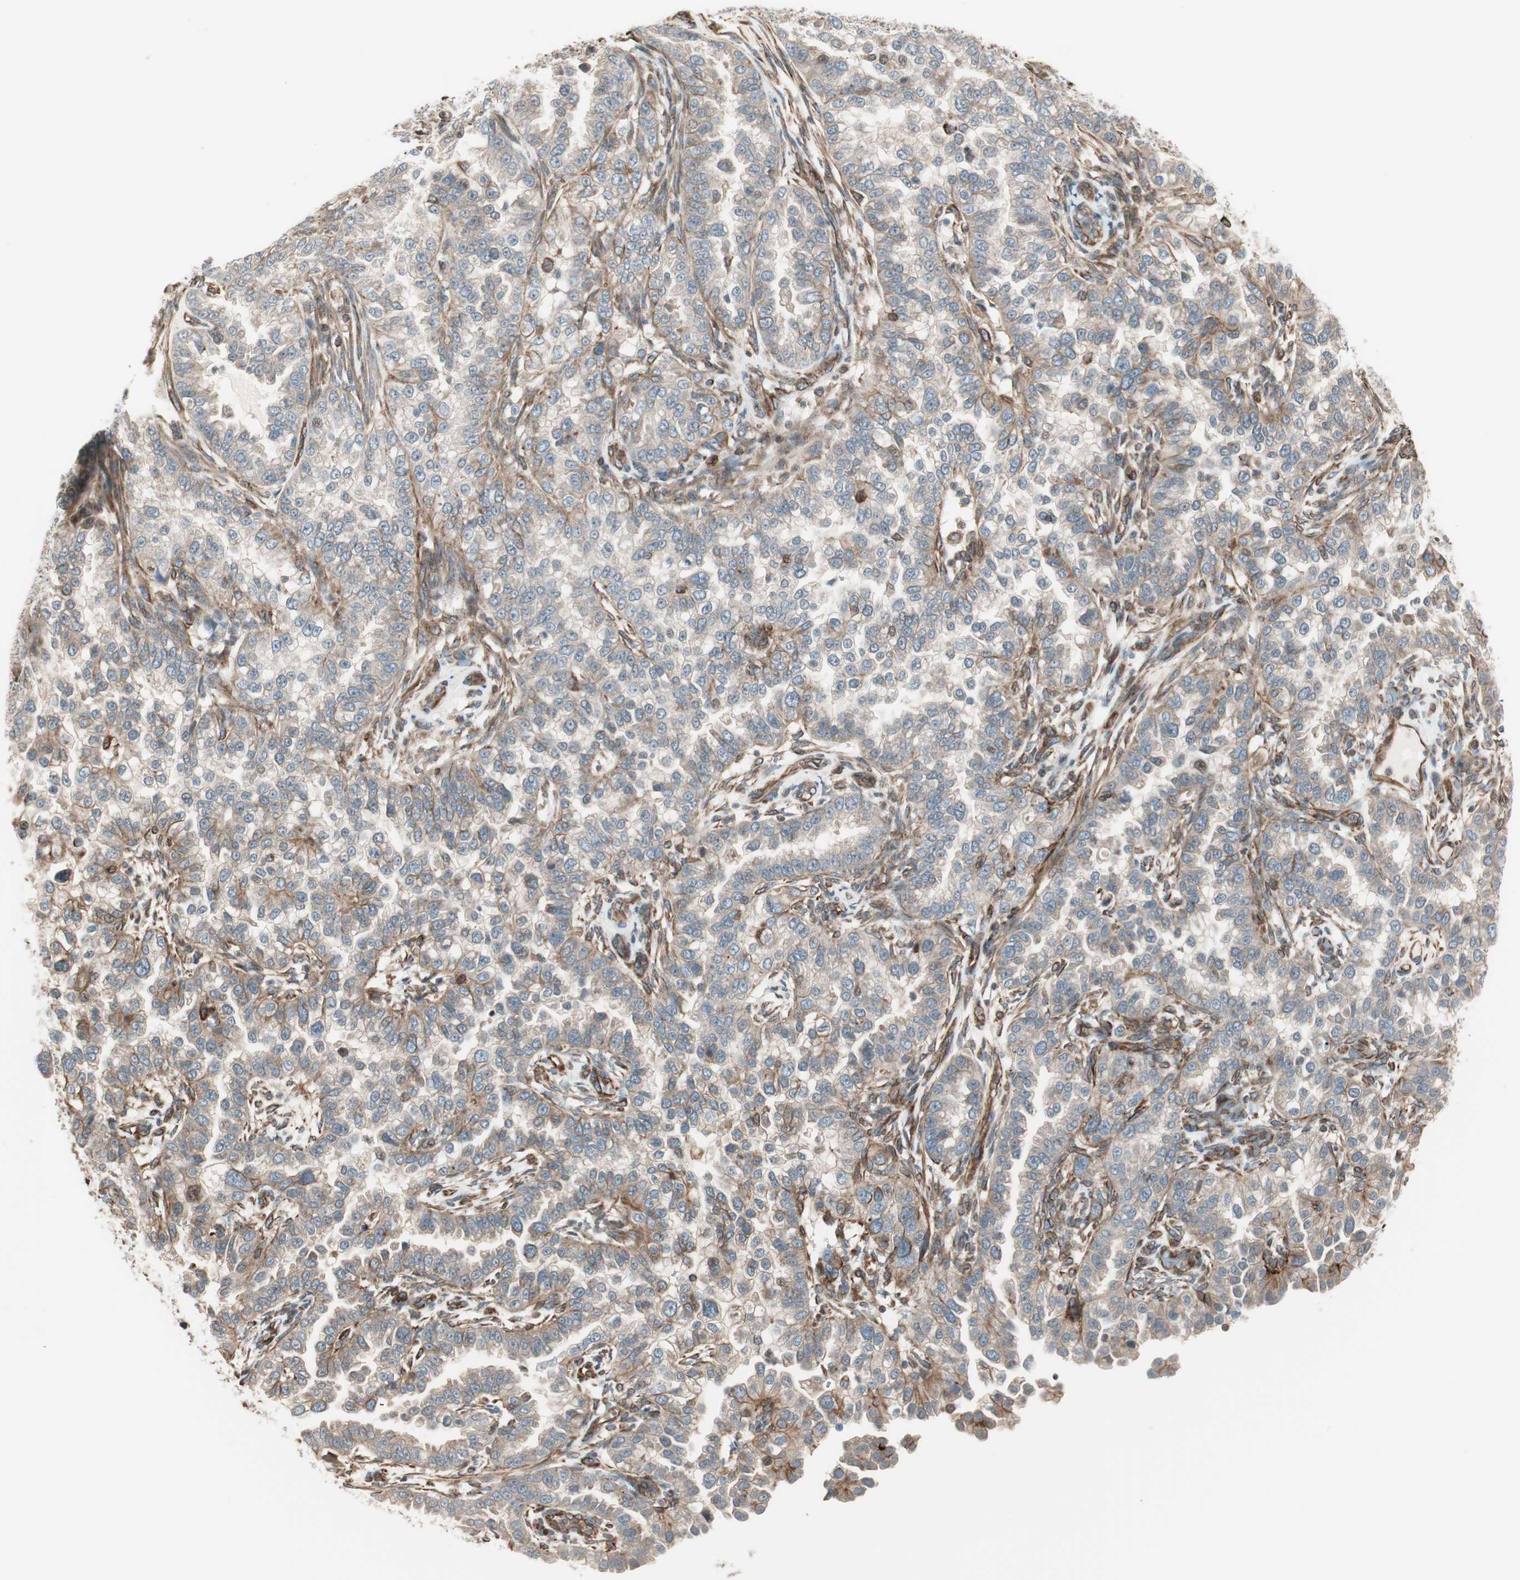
{"staining": {"intensity": "weak", "quantity": "25%-75%", "location": "cytoplasmic/membranous"}, "tissue": "endometrial cancer", "cell_type": "Tumor cells", "image_type": "cancer", "snomed": [{"axis": "morphology", "description": "Adenocarcinoma, NOS"}, {"axis": "topography", "description": "Endometrium"}], "caption": "Immunohistochemistry (IHC) histopathology image of neoplastic tissue: human endometrial adenocarcinoma stained using immunohistochemistry reveals low levels of weak protein expression localized specifically in the cytoplasmic/membranous of tumor cells, appearing as a cytoplasmic/membranous brown color.", "gene": "MAD2L2", "patient": {"sex": "female", "age": 85}}